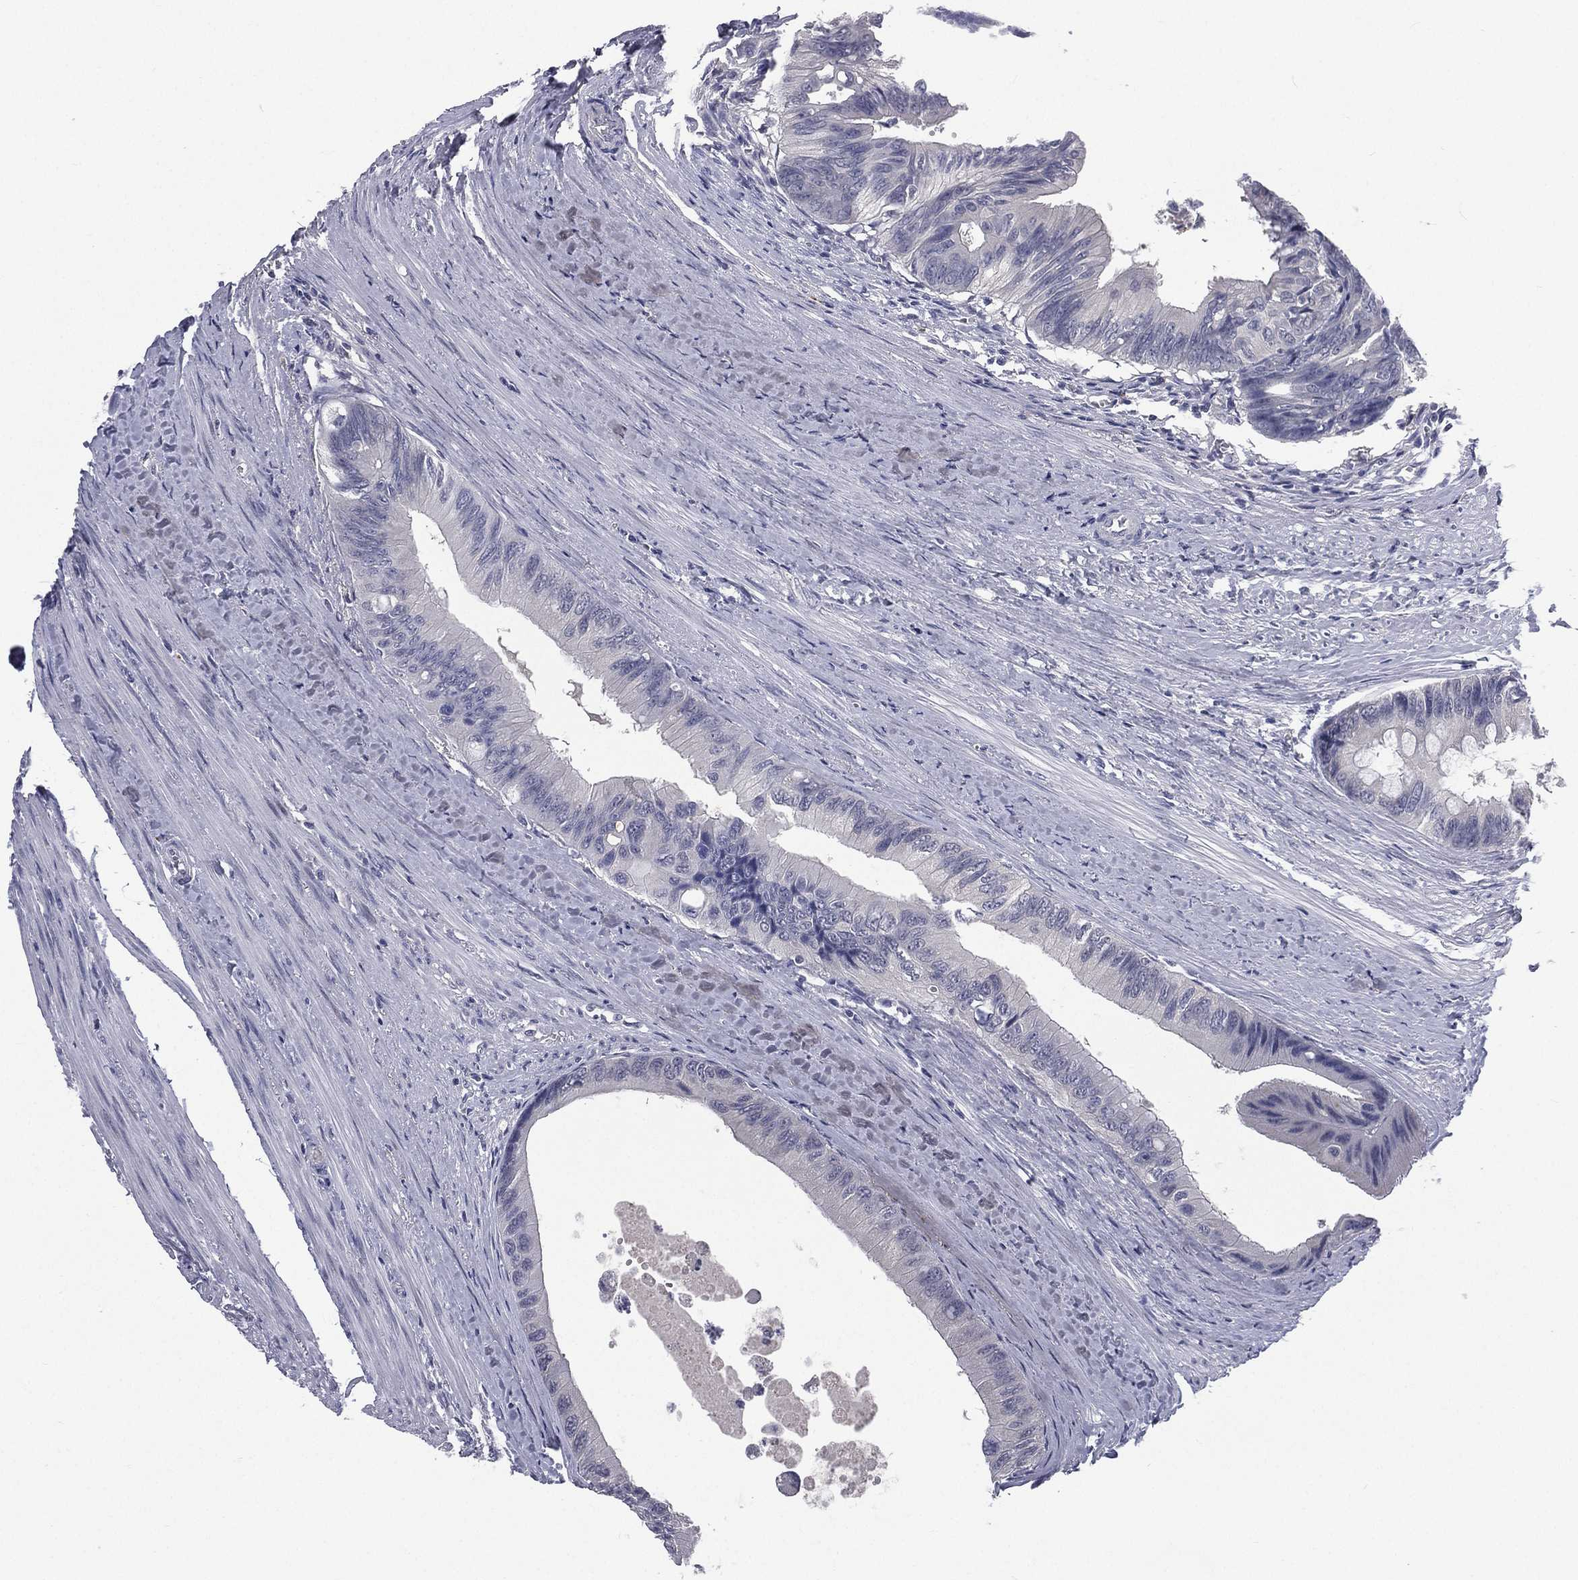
{"staining": {"intensity": "negative", "quantity": "none", "location": "none"}, "tissue": "colorectal cancer", "cell_type": "Tumor cells", "image_type": "cancer", "snomed": [{"axis": "morphology", "description": "Normal tissue, NOS"}, {"axis": "morphology", "description": "Adenocarcinoma, NOS"}, {"axis": "topography", "description": "Colon"}], "caption": "Histopathology image shows no protein expression in tumor cells of colorectal cancer (adenocarcinoma) tissue. The staining is performed using DAB (3,3'-diaminobenzidine) brown chromogen with nuclei counter-stained in using hematoxylin.", "gene": "IFT27", "patient": {"sex": "male", "age": 65}}